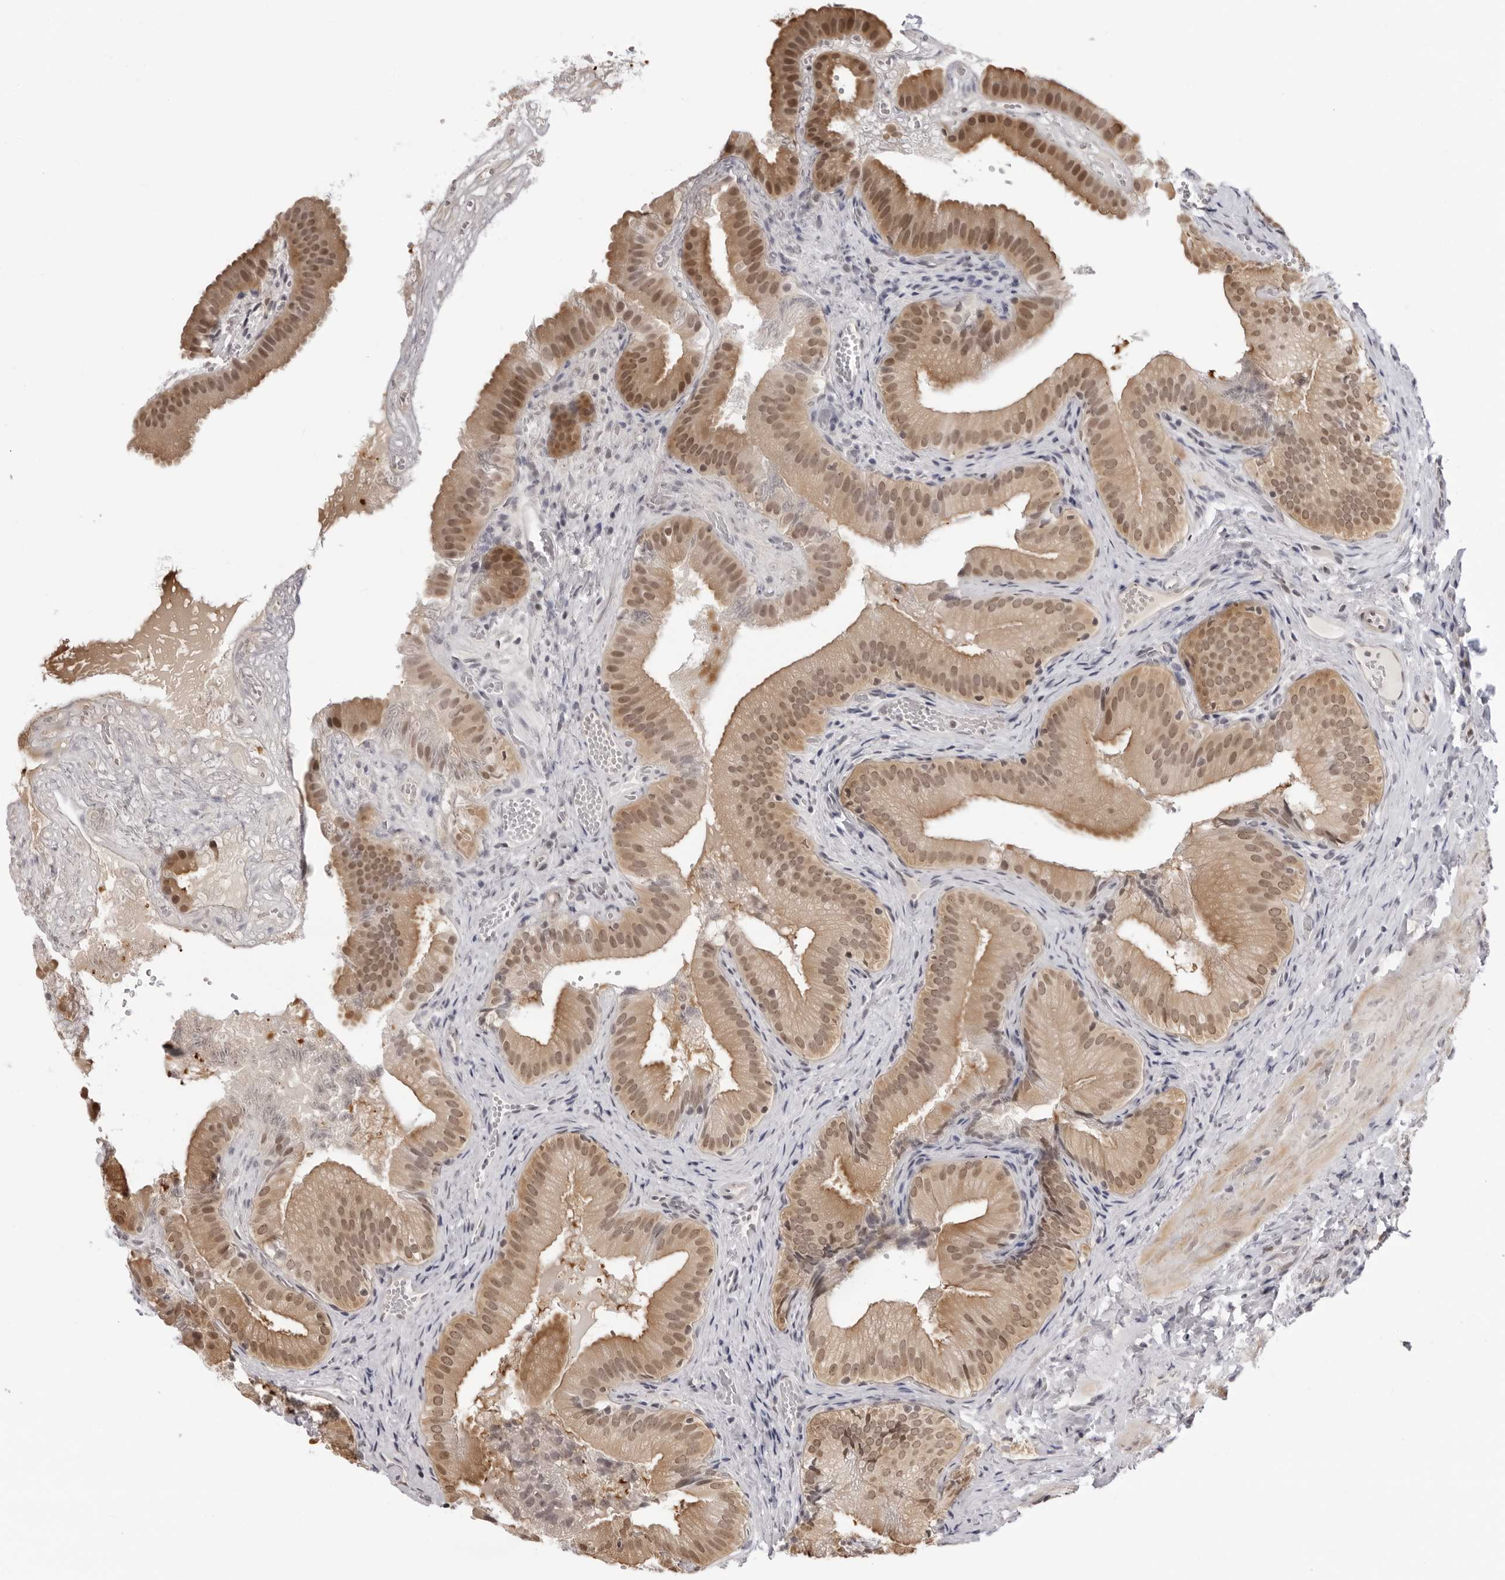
{"staining": {"intensity": "moderate", "quantity": ">75%", "location": "cytoplasmic/membranous,nuclear"}, "tissue": "gallbladder", "cell_type": "Glandular cells", "image_type": "normal", "snomed": [{"axis": "morphology", "description": "Normal tissue, NOS"}, {"axis": "topography", "description": "Gallbladder"}], "caption": "Immunohistochemistry (DAB (3,3'-diaminobenzidine)) staining of unremarkable human gallbladder displays moderate cytoplasmic/membranous,nuclear protein expression in approximately >75% of glandular cells. (brown staining indicates protein expression, while blue staining denotes nuclei).", "gene": "SRGAP2", "patient": {"sex": "female", "age": 30}}